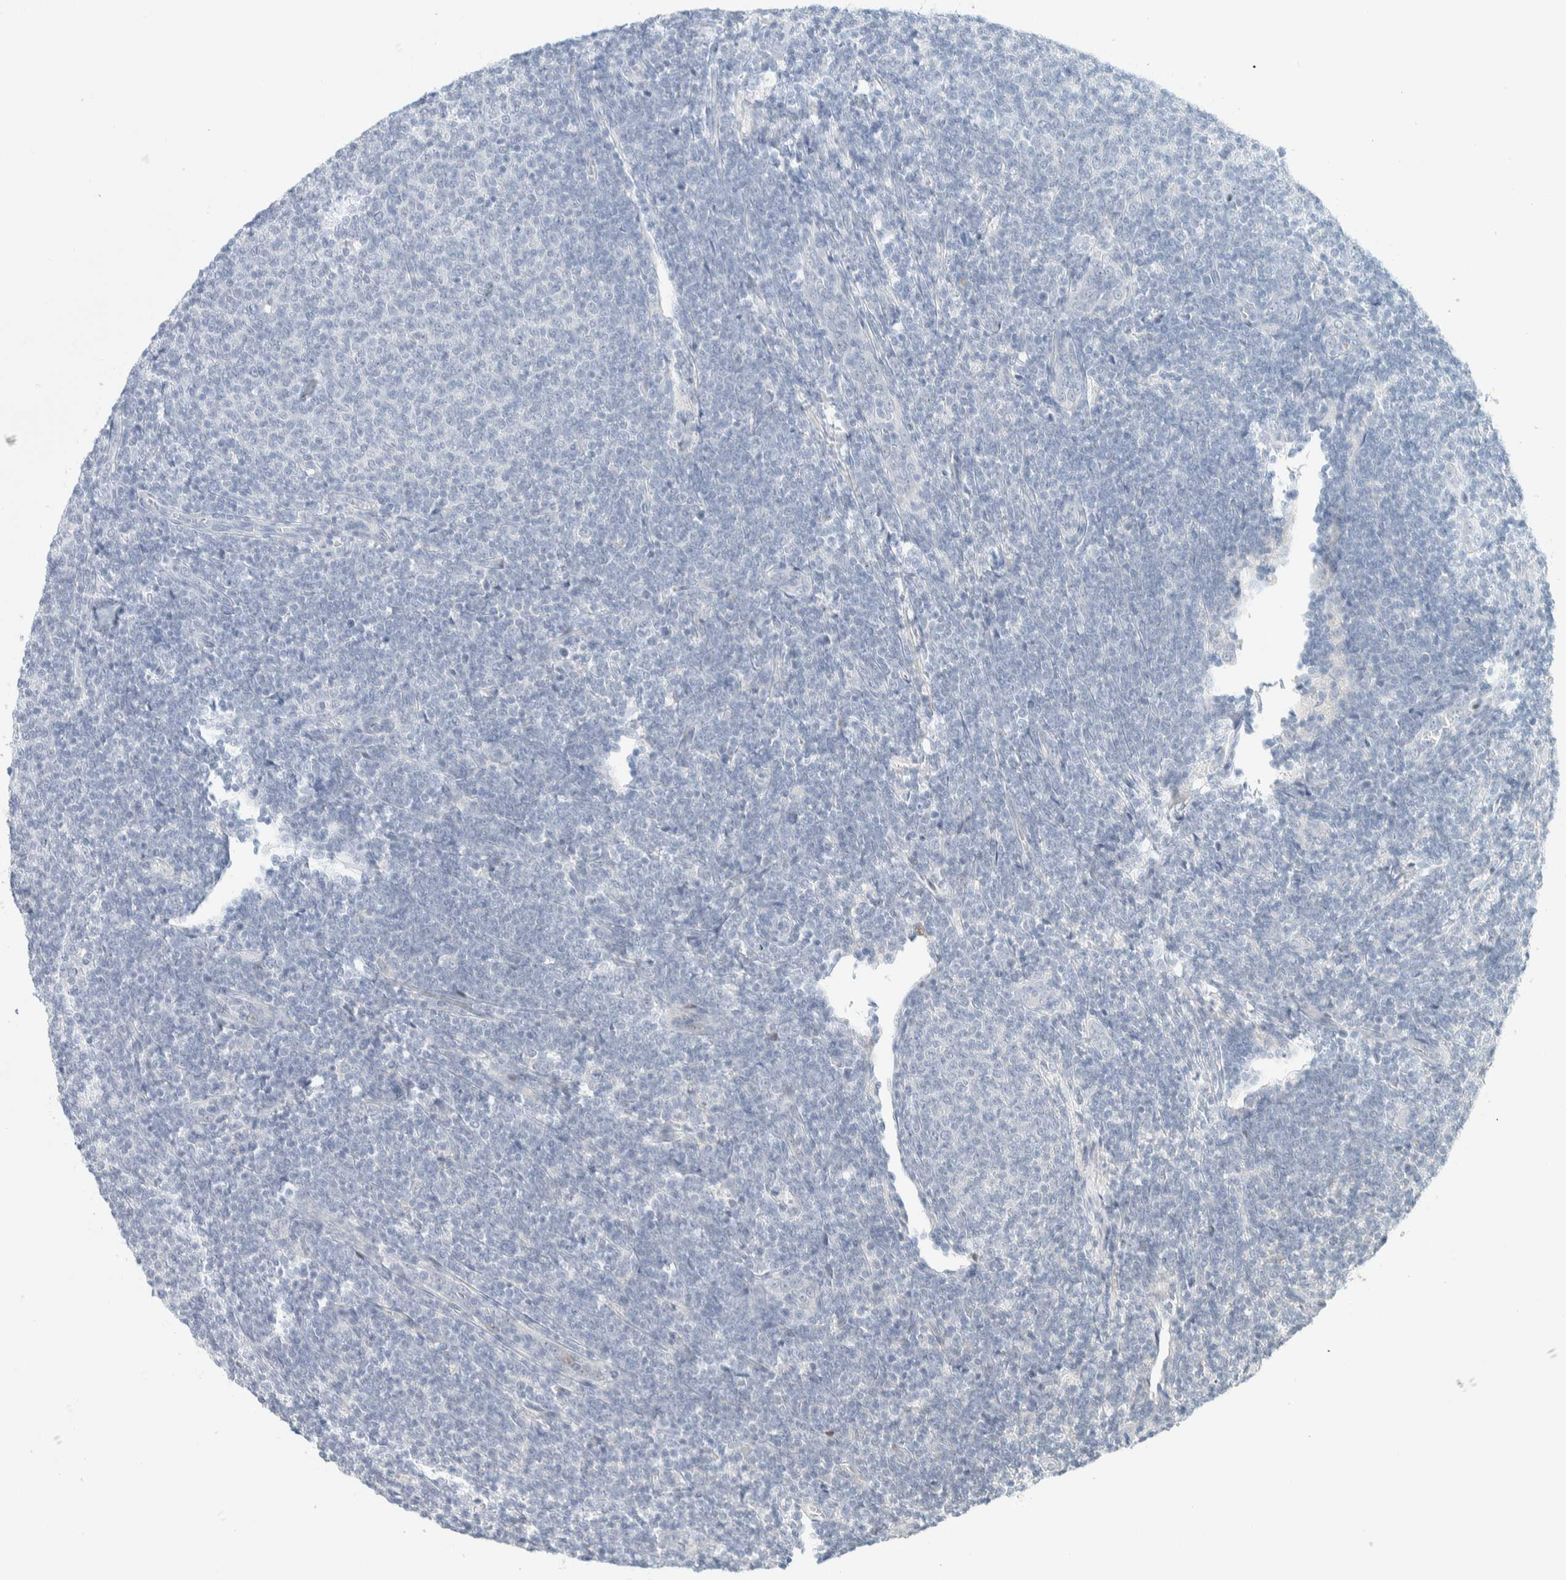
{"staining": {"intensity": "negative", "quantity": "none", "location": "none"}, "tissue": "lymphoma", "cell_type": "Tumor cells", "image_type": "cancer", "snomed": [{"axis": "morphology", "description": "Malignant lymphoma, non-Hodgkin's type, Low grade"}, {"axis": "topography", "description": "Lymph node"}], "caption": "Immunohistochemistry (IHC) of malignant lymphoma, non-Hodgkin's type (low-grade) shows no positivity in tumor cells. (Stains: DAB (3,3'-diaminobenzidine) immunohistochemistry (IHC) with hematoxylin counter stain, Microscopy: brightfield microscopy at high magnification).", "gene": "ATCAY", "patient": {"sex": "male", "age": 66}}